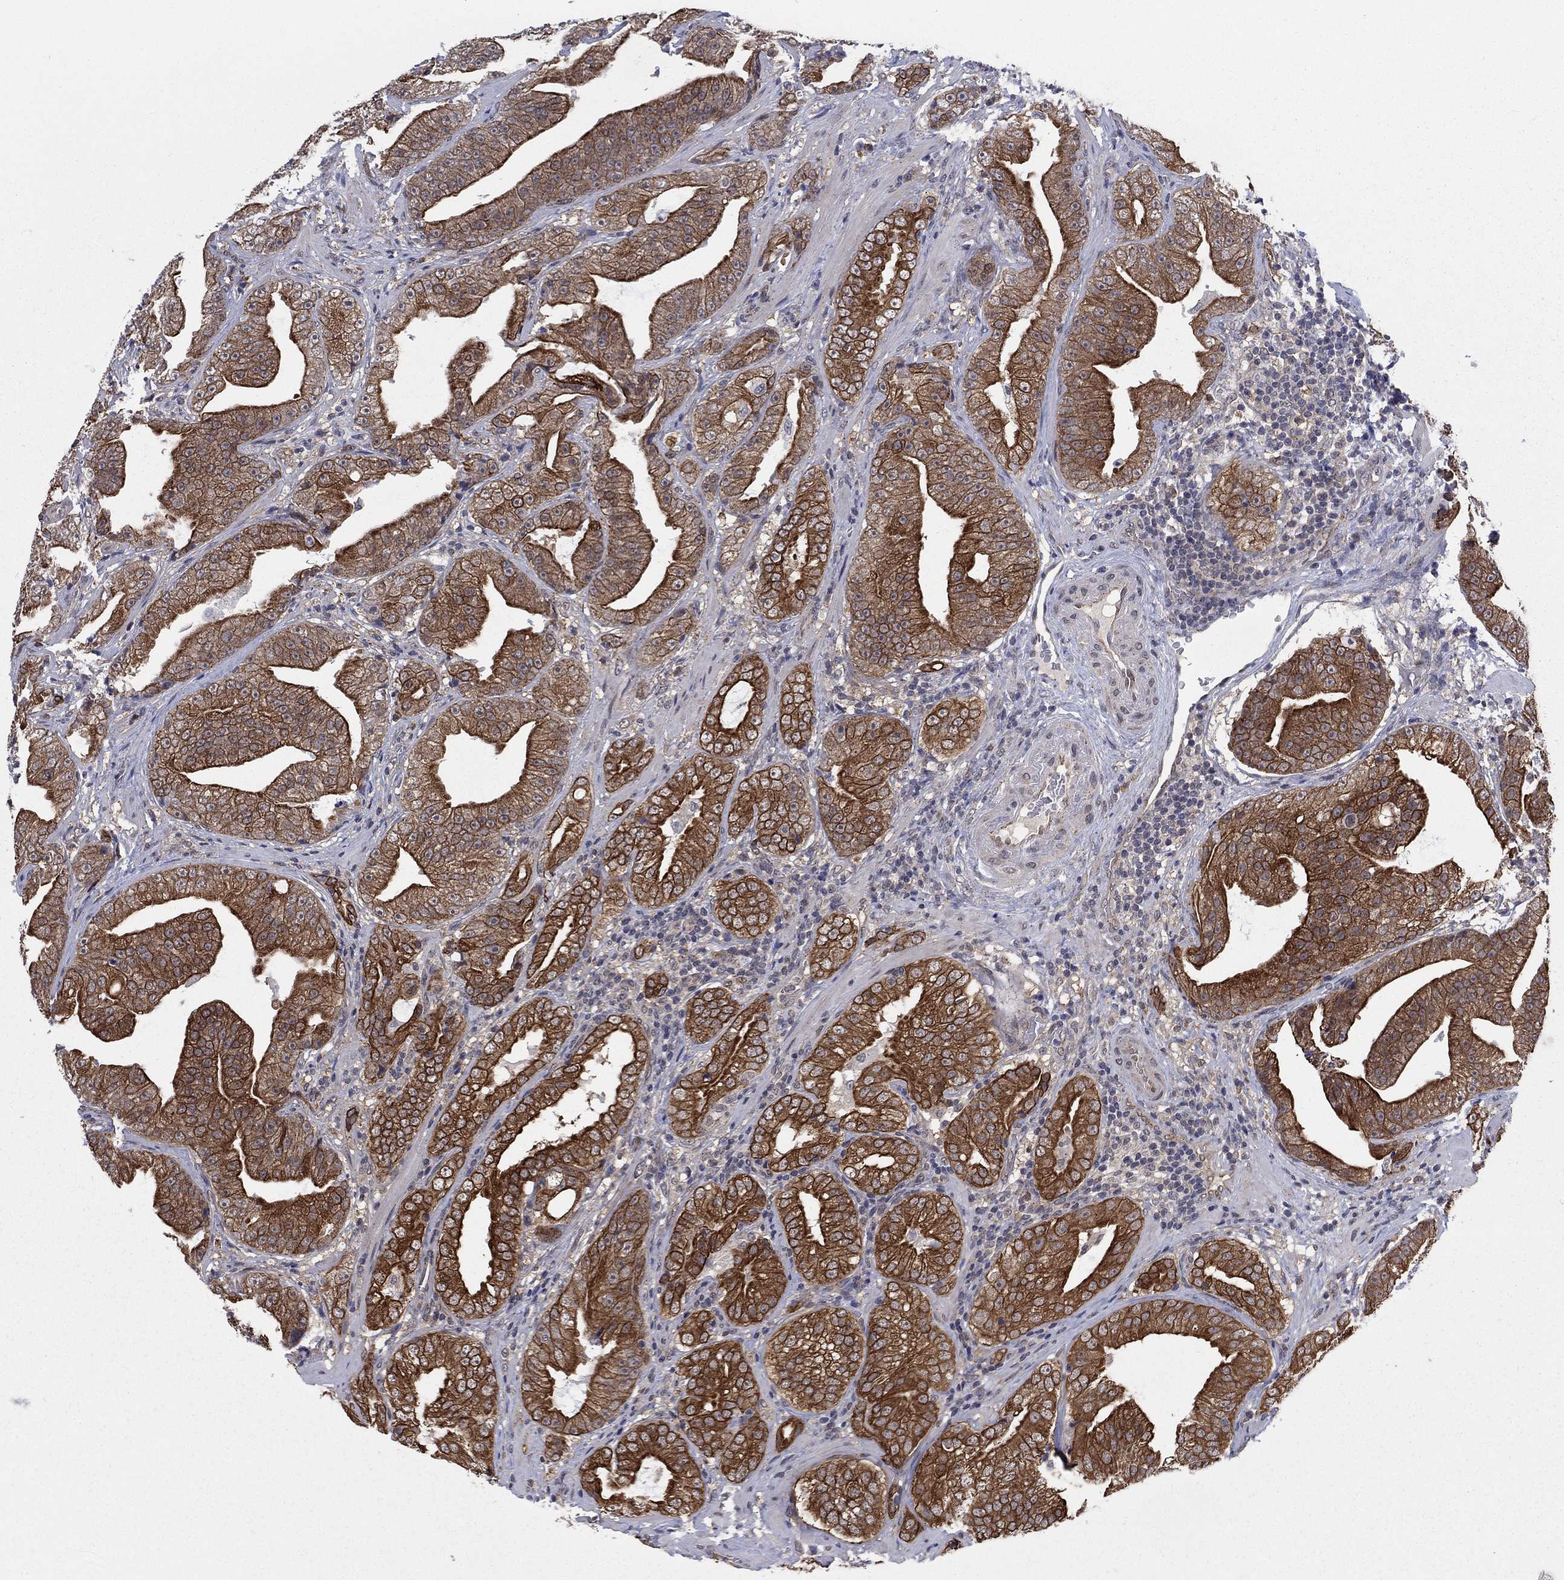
{"staining": {"intensity": "strong", "quantity": "25%-75%", "location": "cytoplasmic/membranous"}, "tissue": "prostate cancer", "cell_type": "Tumor cells", "image_type": "cancer", "snomed": [{"axis": "morphology", "description": "Adenocarcinoma, Low grade"}, {"axis": "topography", "description": "Prostate"}], "caption": "Human prostate cancer stained for a protein (brown) displays strong cytoplasmic/membranous positive staining in approximately 25%-75% of tumor cells.", "gene": "SH3RF1", "patient": {"sex": "male", "age": 62}}